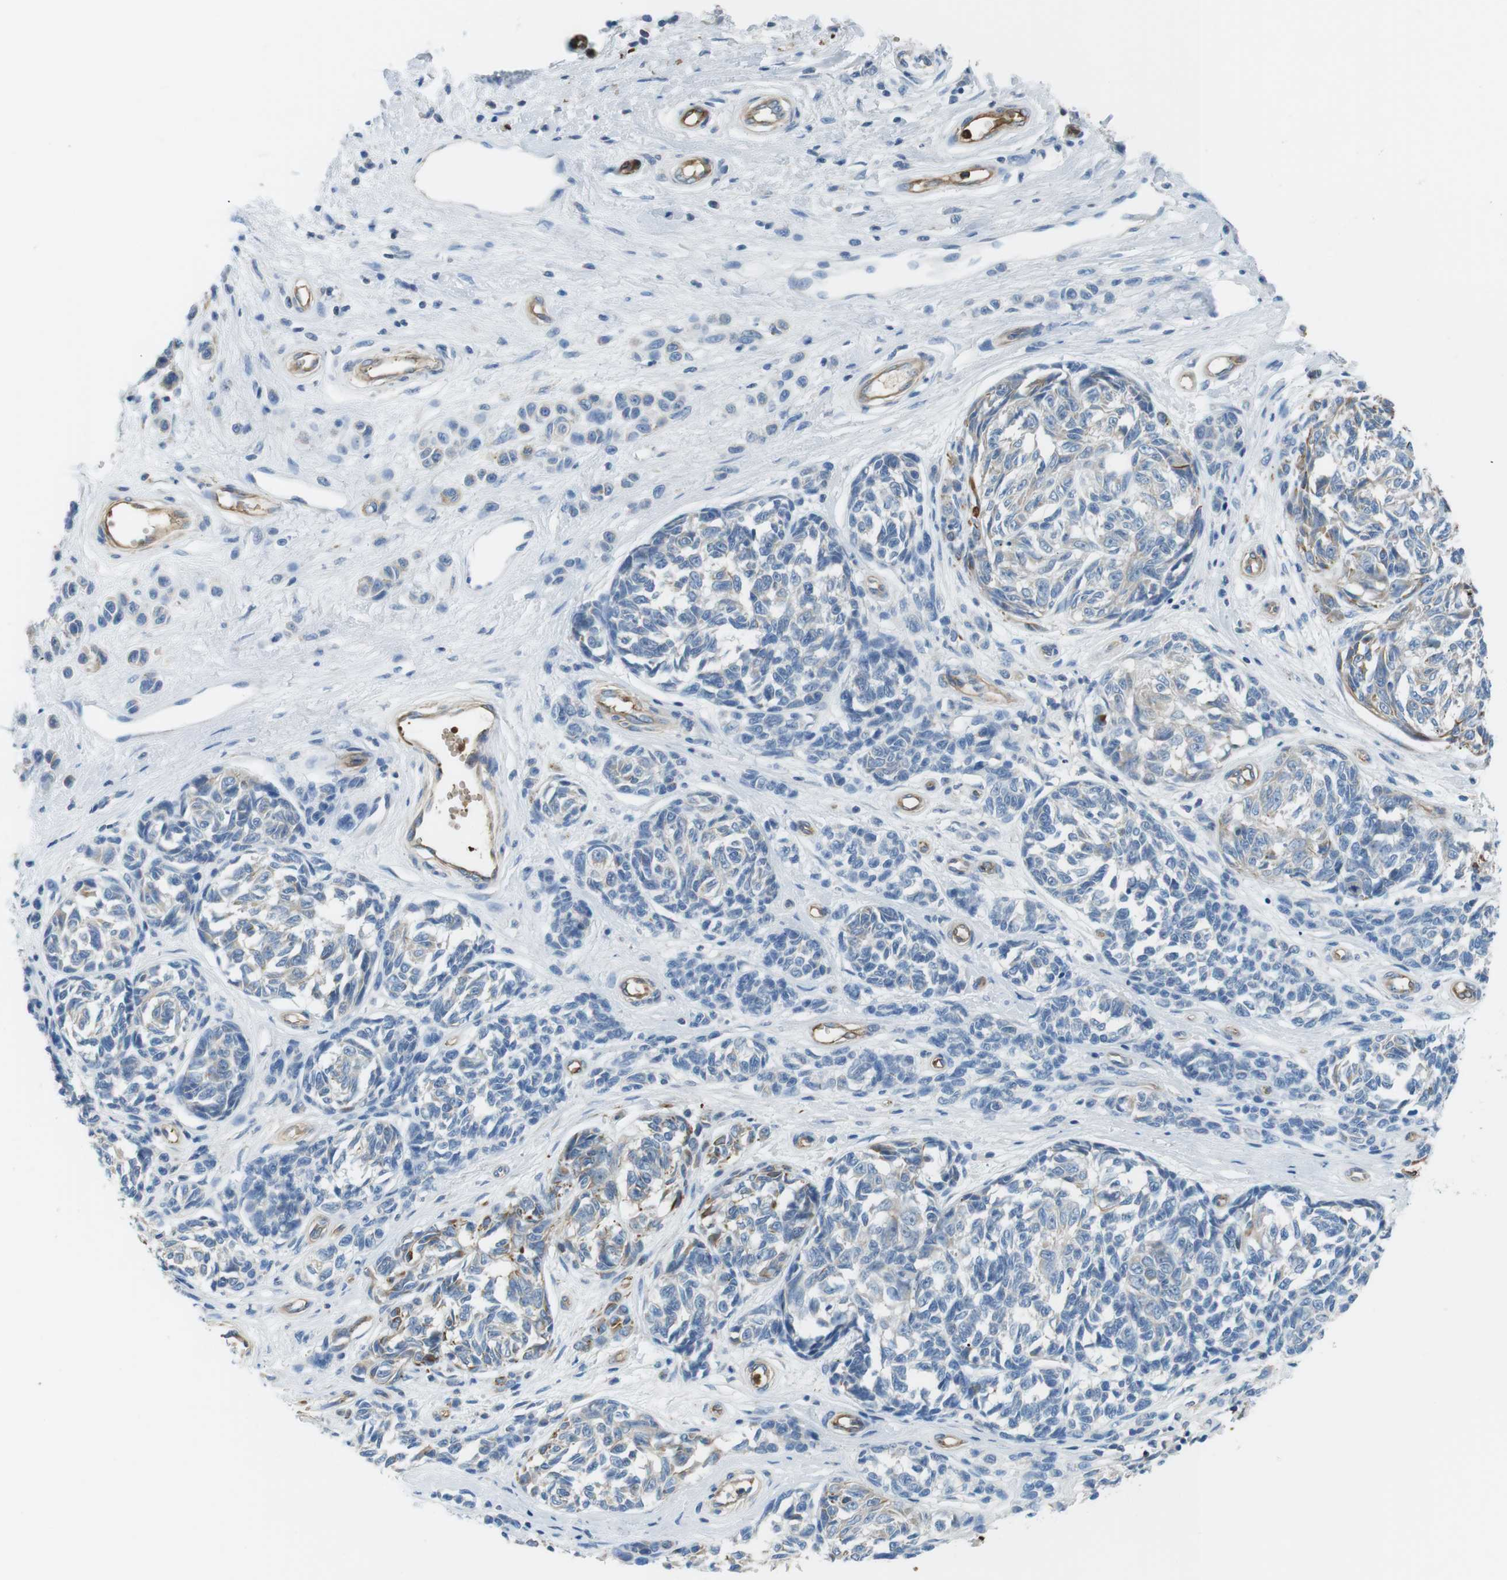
{"staining": {"intensity": "weak", "quantity": "<25%", "location": "cytoplasmic/membranous"}, "tissue": "melanoma", "cell_type": "Tumor cells", "image_type": "cancer", "snomed": [{"axis": "morphology", "description": "Malignant melanoma, NOS"}, {"axis": "topography", "description": "Skin"}], "caption": "Micrograph shows no significant protein expression in tumor cells of malignant melanoma. Brightfield microscopy of immunohistochemistry (IHC) stained with DAB (3,3'-diaminobenzidine) (brown) and hematoxylin (blue), captured at high magnification.", "gene": "ADCY10", "patient": {"sex": "female", "age": 64}}